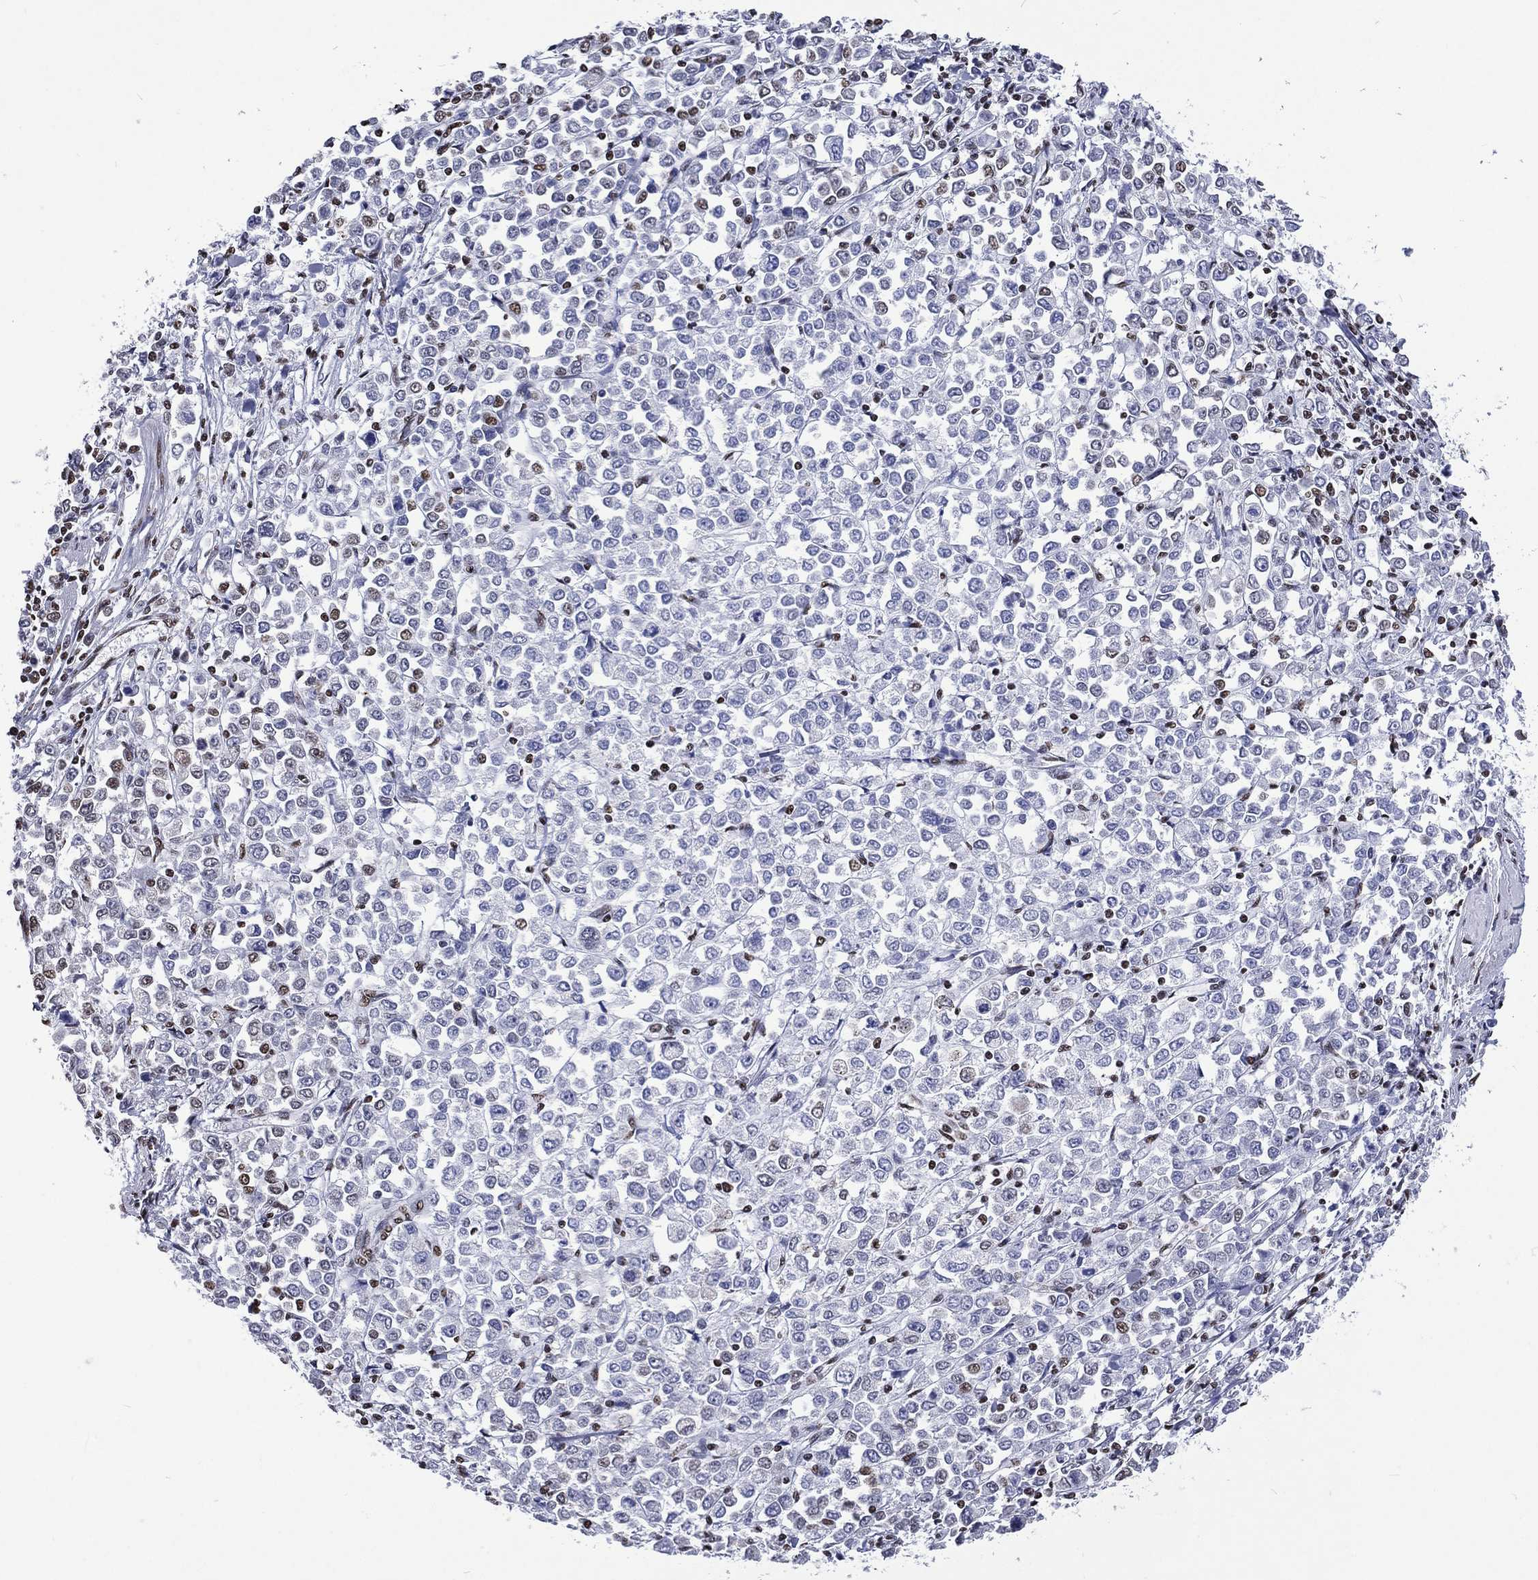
{"staining": {"intensity": "moderate", "quantity": "25%-75%", "location": "nuclear"}, "tissue": "stomach cancer", "cell_type": "Tumor cells", "image_type": "cancer", "snomed": [{"axis": "morphology", "description": "Adenocarcinoma, NOS"}, {"axis": "topography", "description": "Stomach, upper"}], "caption": "Immunohistochemistry of adenocarcinoma (stomach) demonstrates medium levels of moderate nuclear staining in about 25%-75% of tumor cells.", "gene": "RETREG2", "patient": {"sex": "male", "age": 70}}